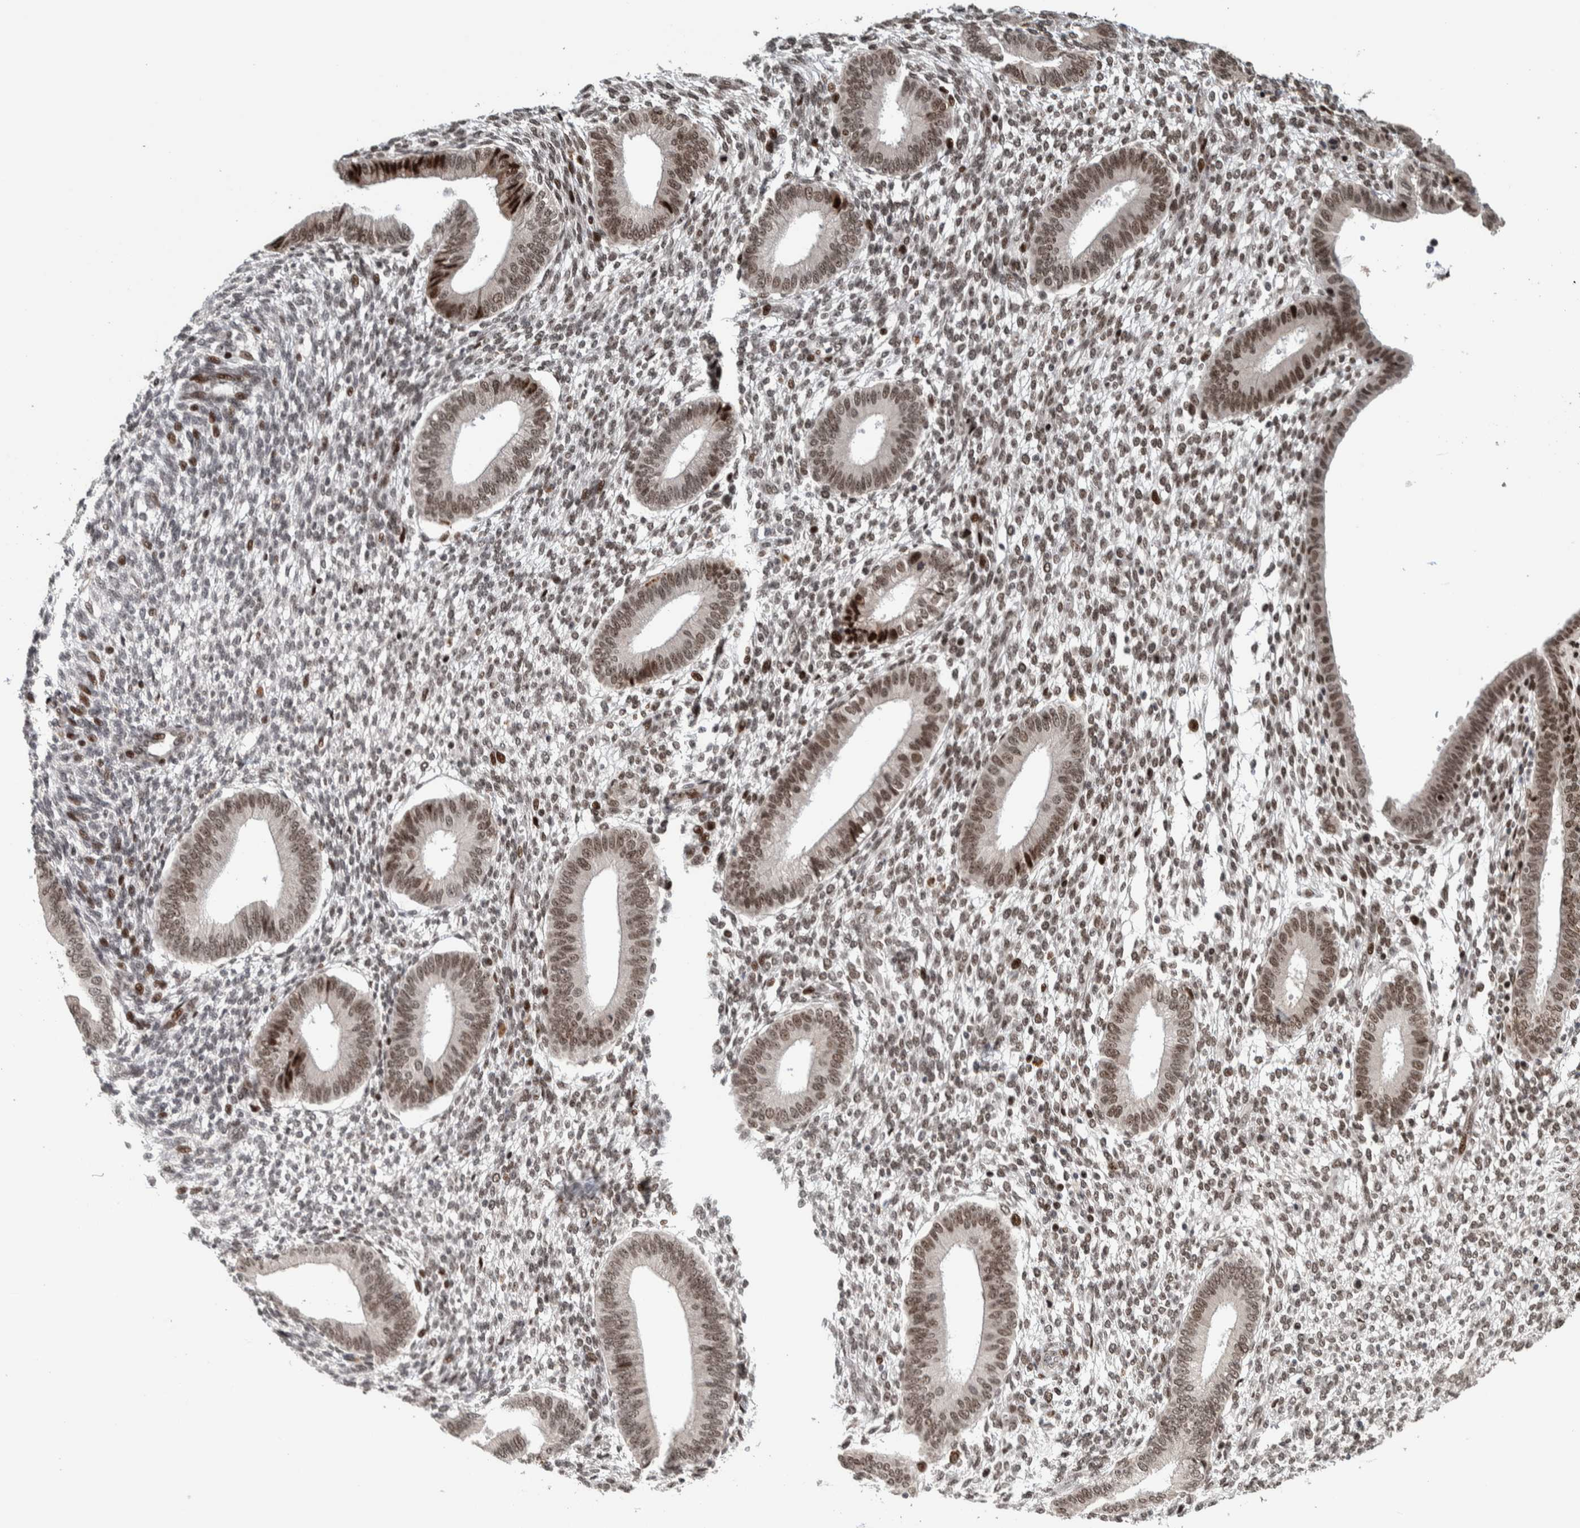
{"staining": {"intensity": "weak", "quantity": "25%-75%", "location": "nuclear"}, "tissue": "endometrium", "cell_type": "Cells in endometrial stroma", "image_type": "normal", "snomed": [{"axis": "morphology", "description": "Normal tissue, NOS"}, {"axis": "topography", "description": "Endometrium"}], "caption": "An image showing weak nuclear expression in approximately 25%-75% of cells in endometrial stroma in normal endometrium, as visualized by brown immunohistochemical staining.", "gene": "CHD4", "patient": {"sex": "female", "age": 46}}